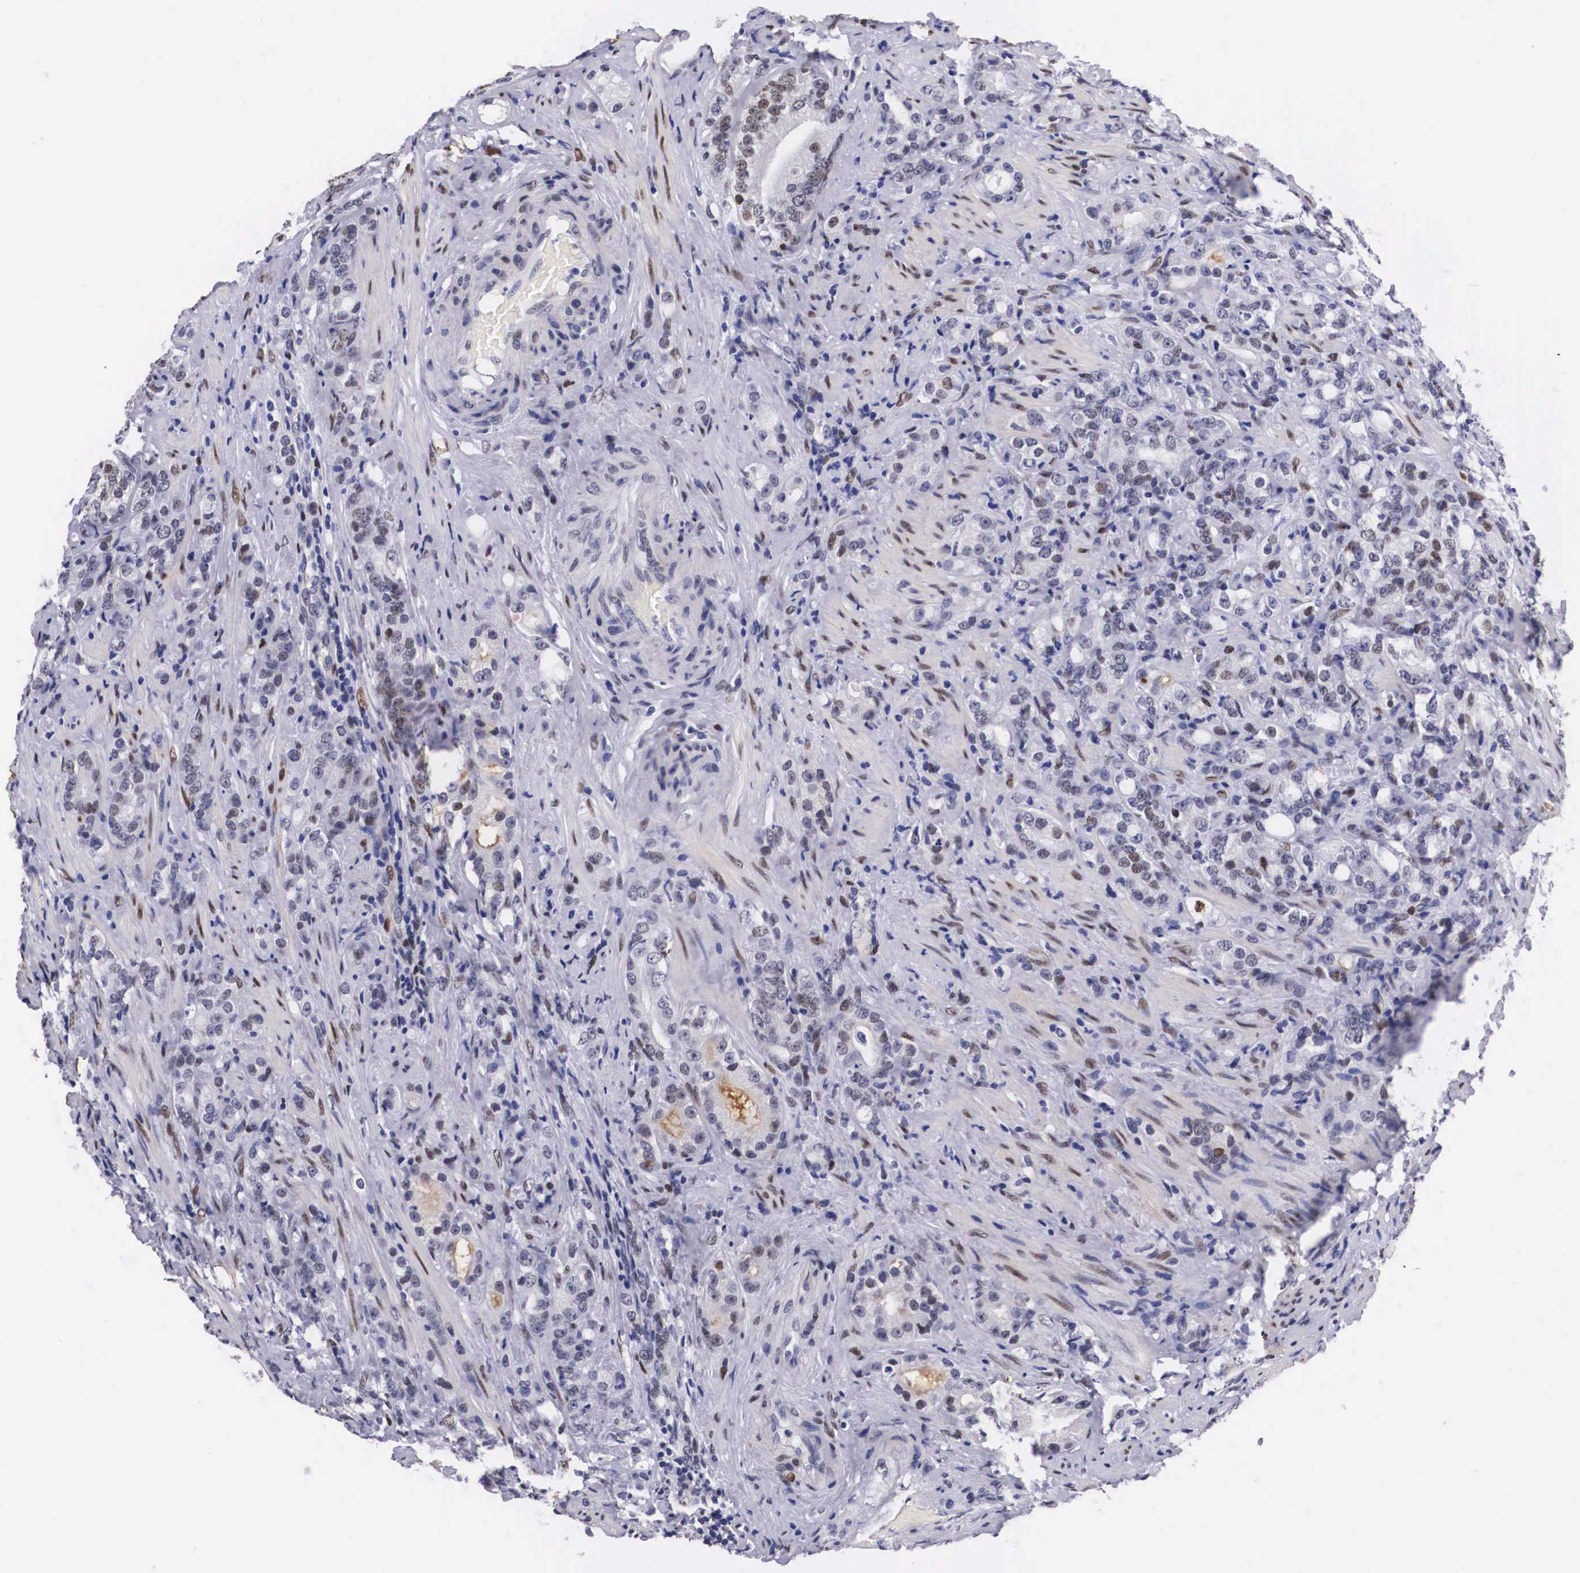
{"staining": {"intensity": "strong", "quantity": "25%-75%", "location": "nuclear"}, "tissue": "prostate cancer", "cell_type": "Tumor cells", "image_type": "cancer", "snomed": [{"axis": "morphology", "description": "Adenocarcinoma, Medium grade"}, {"axis": "topography", "description": "Prostate"}], "caption": "Brown immunohistochemical staining in medium-grade adenocarcinoma (prostate) shows strong nuclear positivity in about 25%-75% of tumor cells.", "gene": "KHDRBS3", "patient": {"sex": "male", "age": 59}}